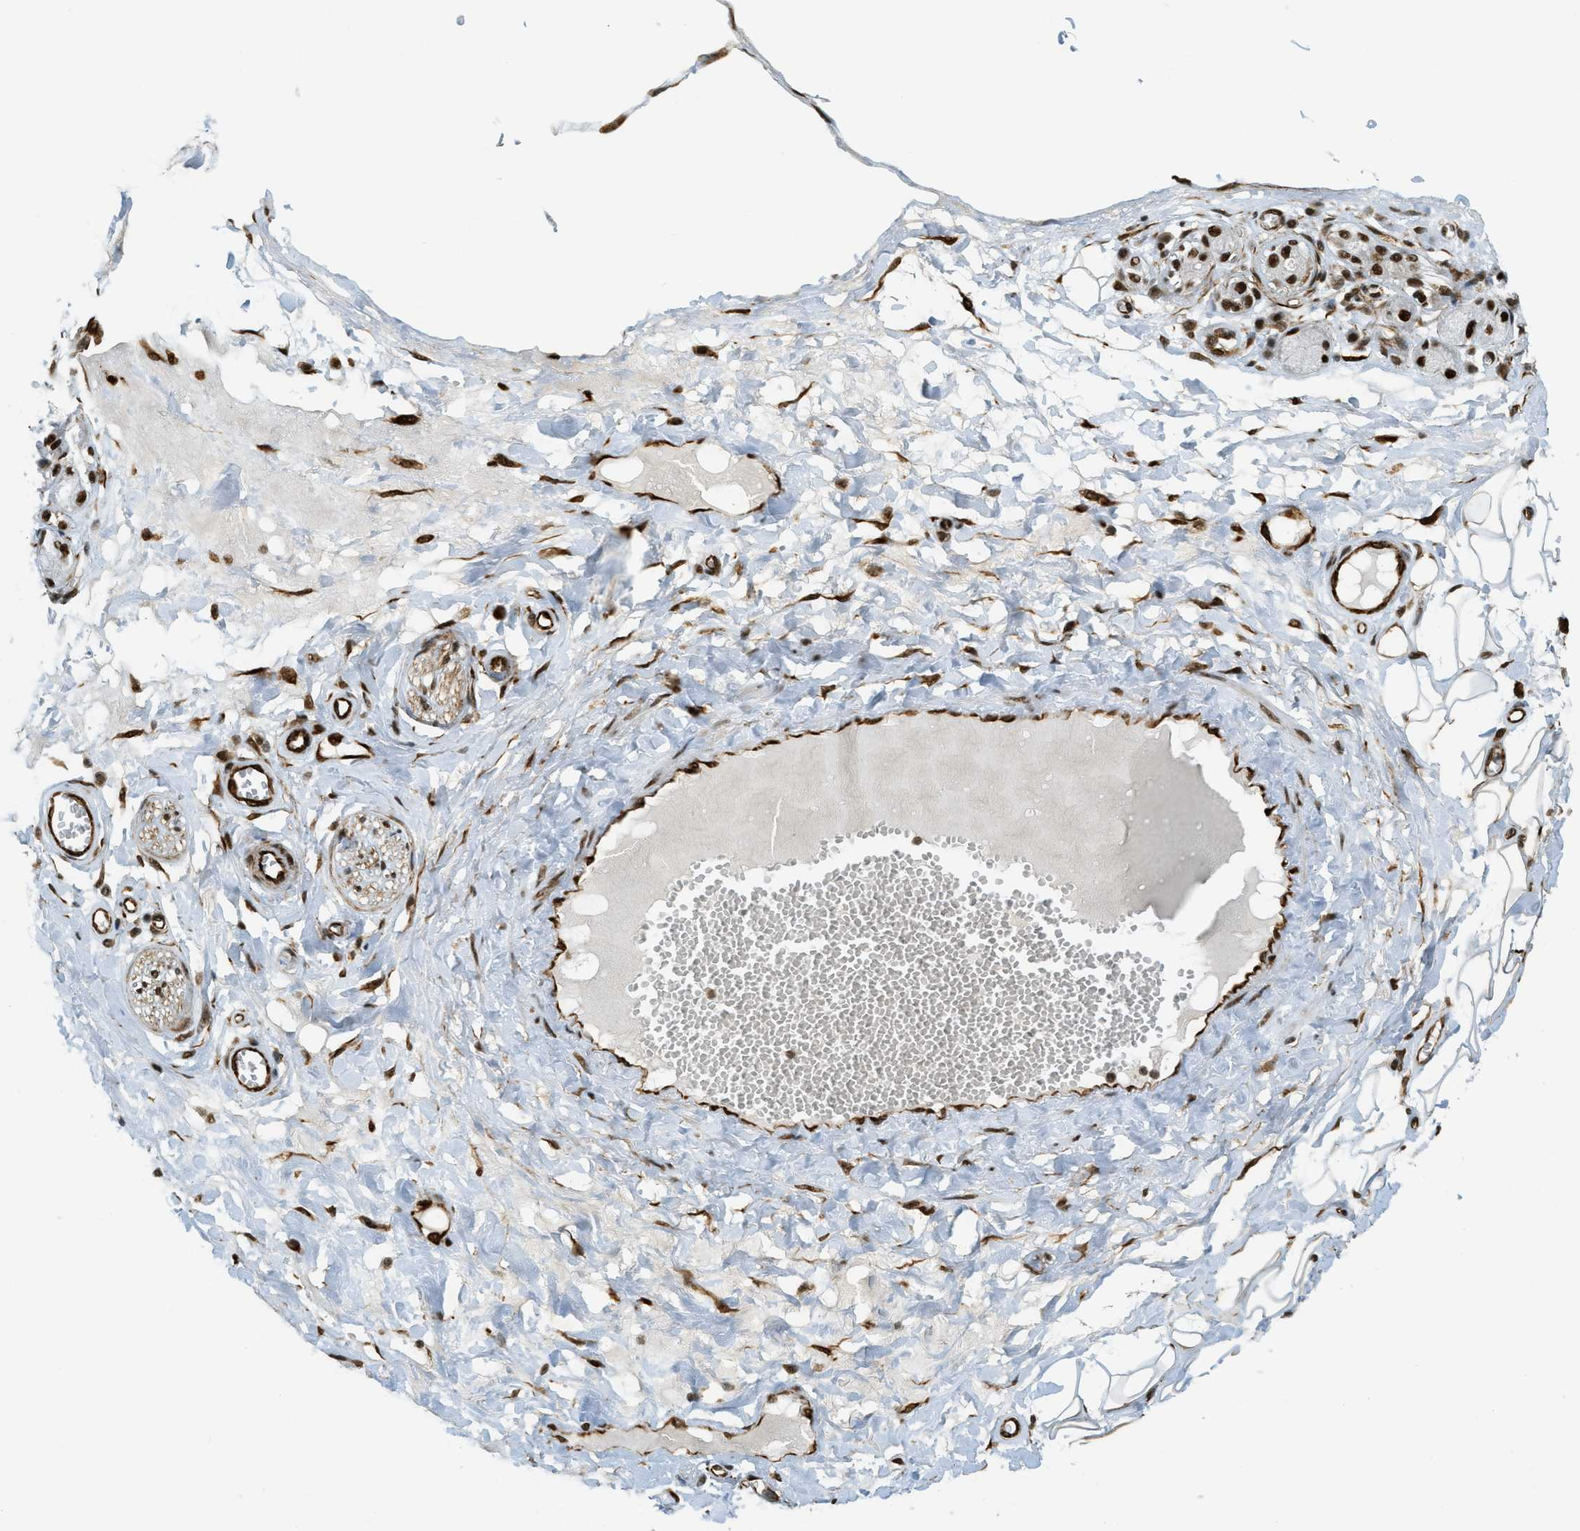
{"staining": {"intensity": "strong", "quantity": ">75%", "location": "cytoplasmic/membranous,nuclear"}, "tissue": "adipose tissue", "cell_type": "Adipocytes", "image_type": "normal", "snomed": [{"axis": "morphology", "description": "Normal tissue, NOS"}, {"axis": "morphology", "description": "Inflammation, NOS"}, {"axis": "topography", "description": "Salivary gland"}, {"axis": "topography", "description": "Peripheral nerve tissue"}], "caption": "Strong cytoplasmic/membranous,nuclear protein positivity is identified in about >75% of adipocytes in adipose tissue. (DAB IHC with brightfield microscopy, high magnification).", "gene": "ZFR", "patient": {"sex": "female", "age": 75}}